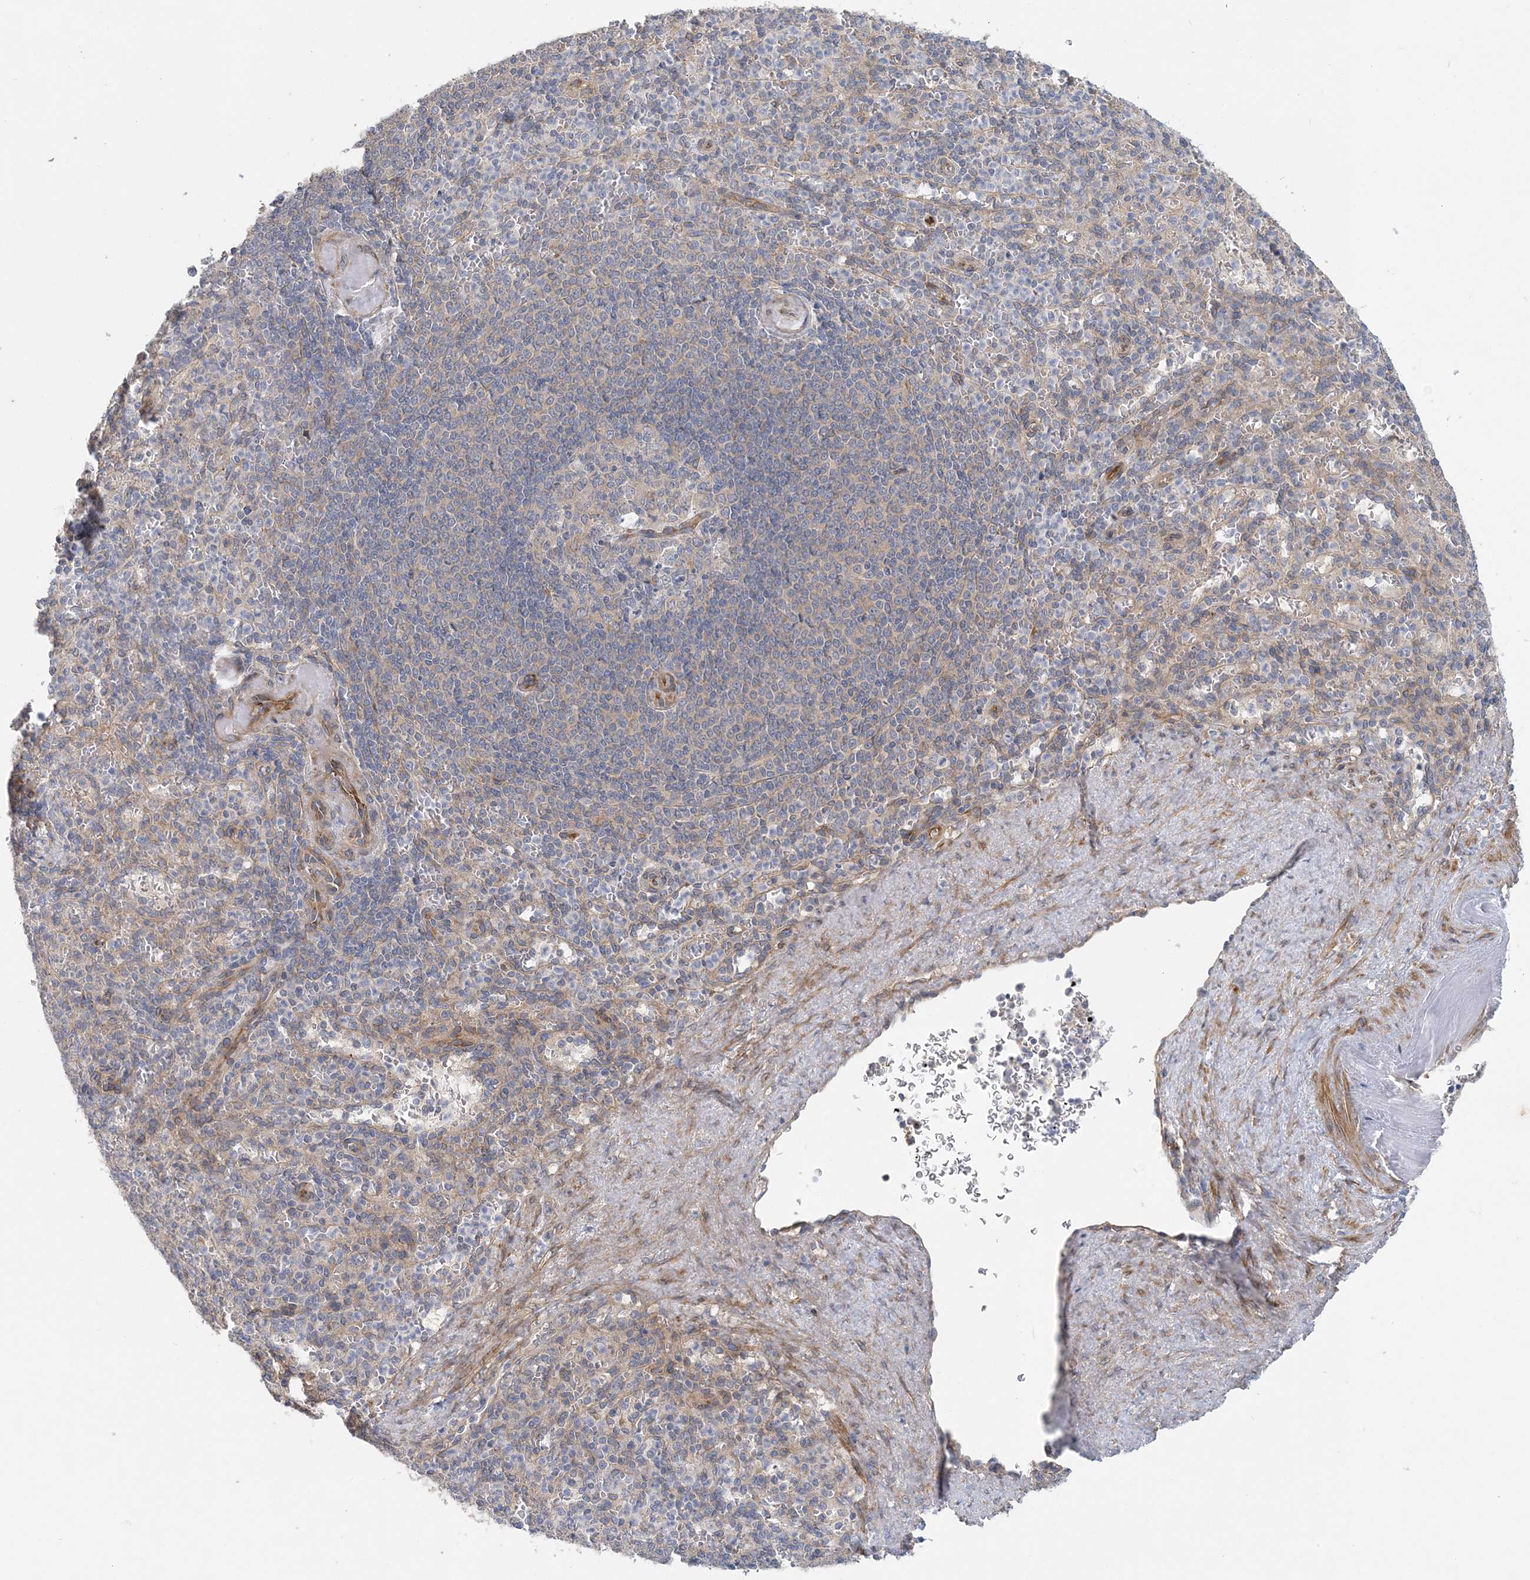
{"staining": {"intensity": "negative", "quantity": "none", "location": "none"}, "tissue": "spleen", "cell_type": "Cells in red pulp", "image_type": "normal", "snomed": [{"axis": "morphology", "description": "Normal tissue, NOS"}, {"axis": "topography", "description": "Spleen"}], "caption": "An image of human spleen is negative for staining in cells in red pulp. The staining is performed using DAB brown chromogen with nuclei counter-stained in using hematoxylin.", "gene": "MAP4K5", "patient": {"sex": "female", "age": 74}}